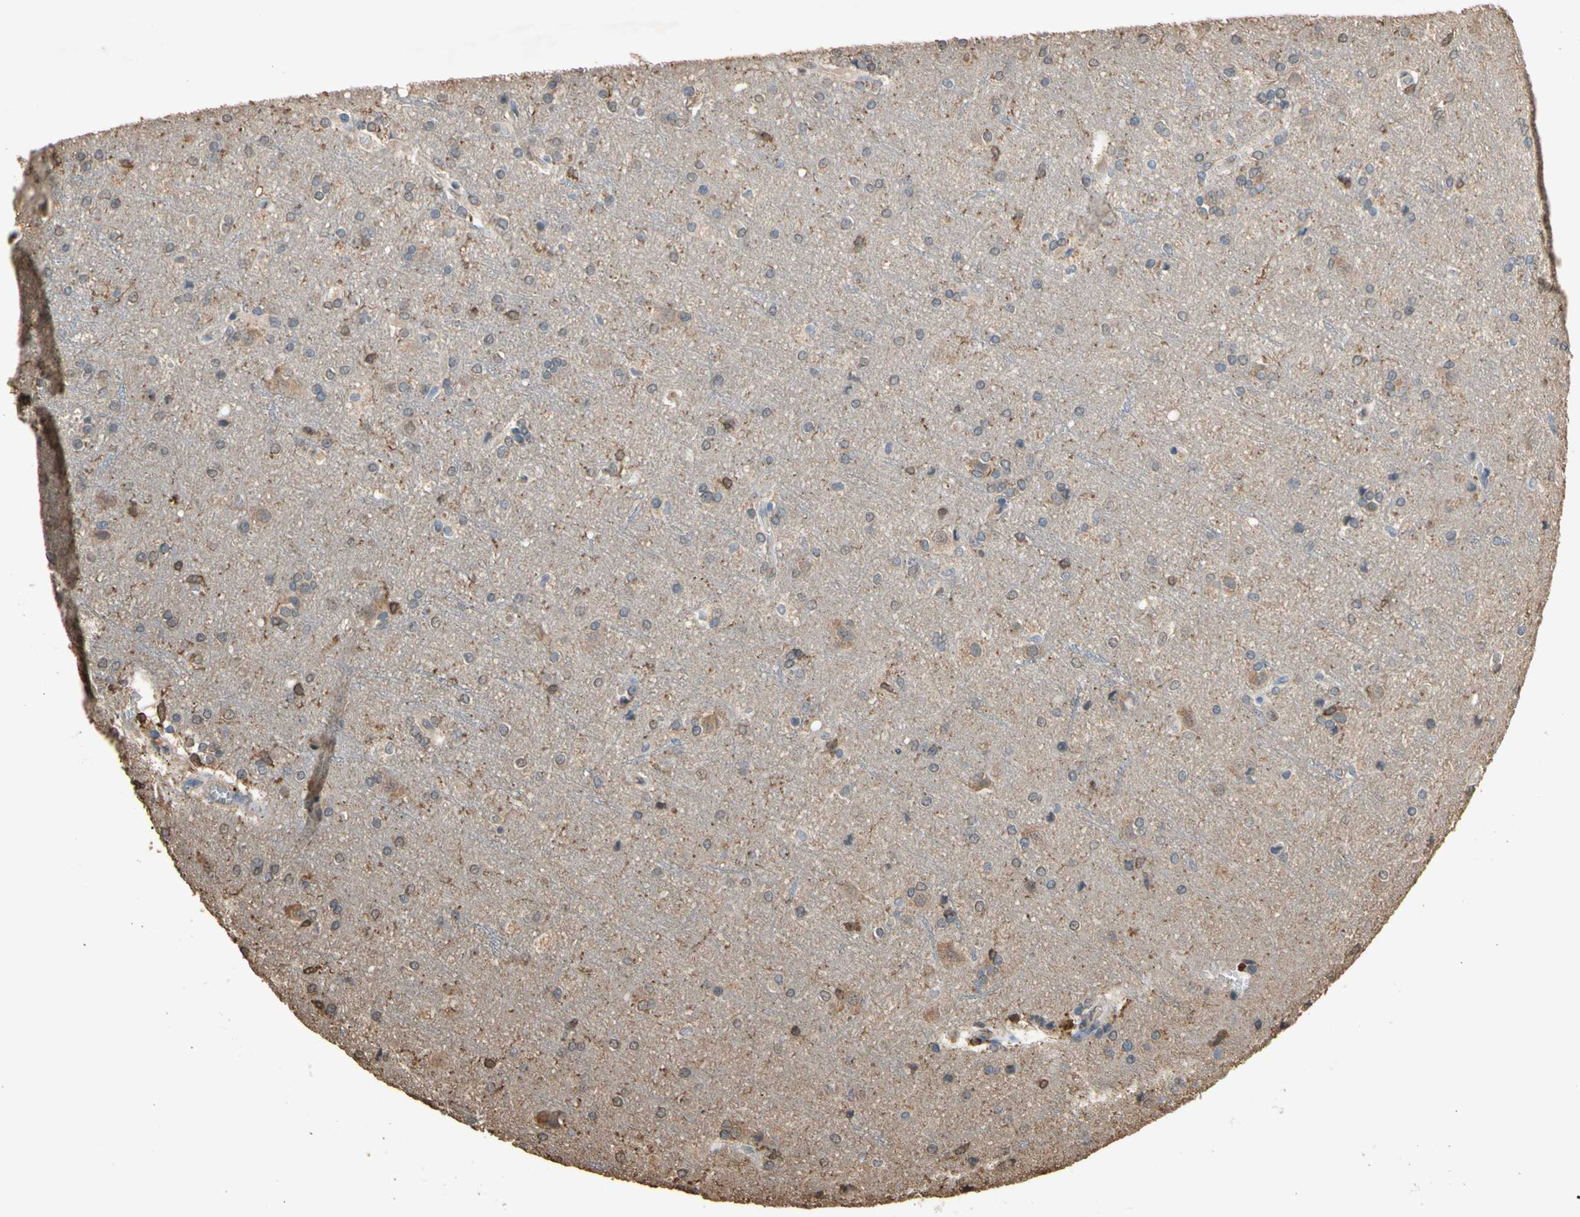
{"staining": {"intensity": "negative", "quantity": "none", "location": "none"}, "tissue": "cerebral cortex", "cell_type": "Endothelial cells", "image_type": "normal", "snomed": [{"axis": "morphology", "description": "Normal tissue, NOS"}, {"axis": "topography", "description": "Cerebral cortex"}], "caption": "This is an immunohistochemistry micrograph of normal human cerebral cortex. There is no staining in endothelial cells.", "gene": "TNFSF13B", "patient": {"sex": "female", "age": 54}}